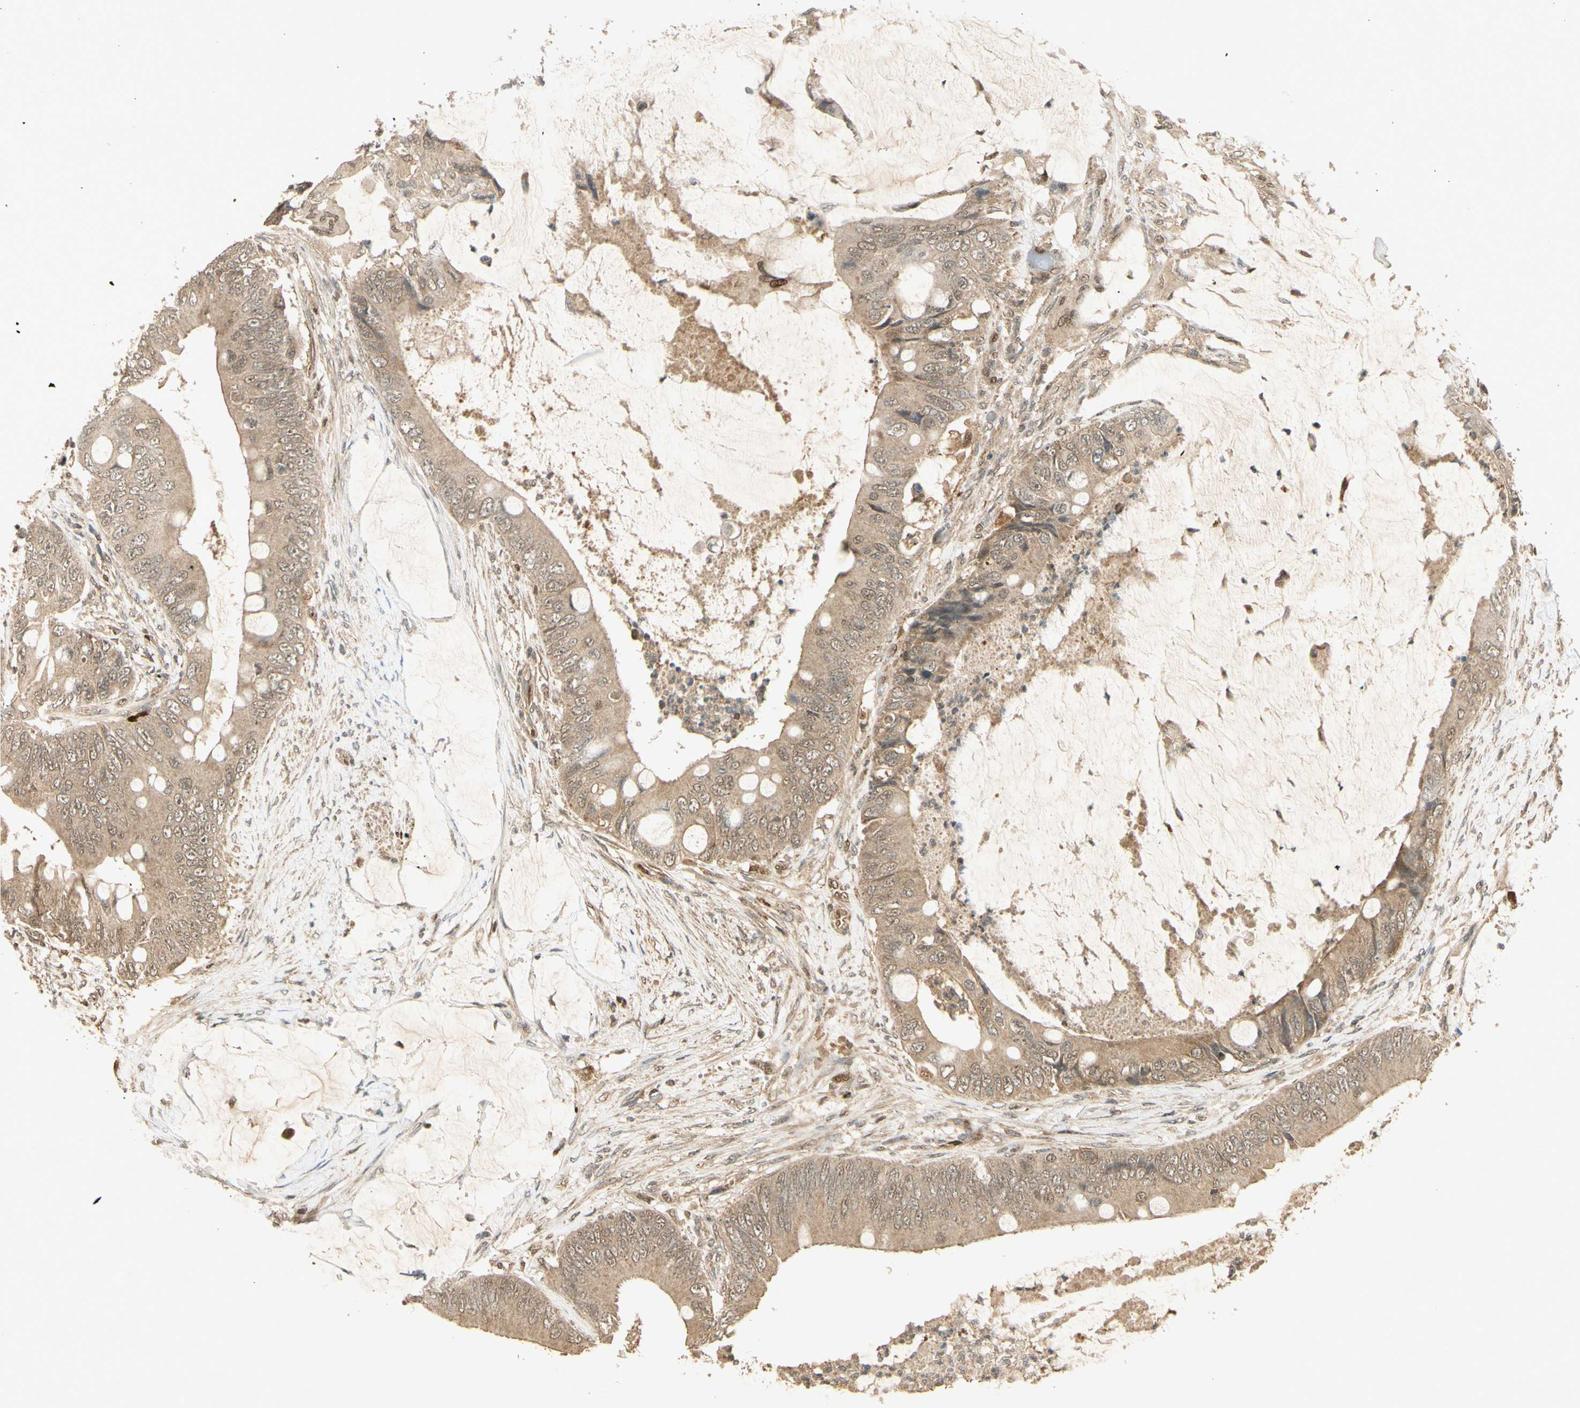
{"staining": {"intensity": "weak", "quantity": ">75%", "location": "cytoplasmic/membranous"}, "tissue": "colorectal cancer", "cell_type": "Tumor cells", "image_type": "cancer", "snomed": [{"axis": "morphology", "description": "Adenocarcinoma, NOS"}, {"axis": "topography", "description": "Rectum"}], "caption": "An immunohistochemistry (IHC) histopathology image of tumor tissue is shown. Protein staining in brown labels weak cytoplasmic/membranous positivity in colorectal cancer within tumor cells. Nuclei are stained in blue.", "gene": "GMEB2", "patient": {"sex": "female", "age": 77}}